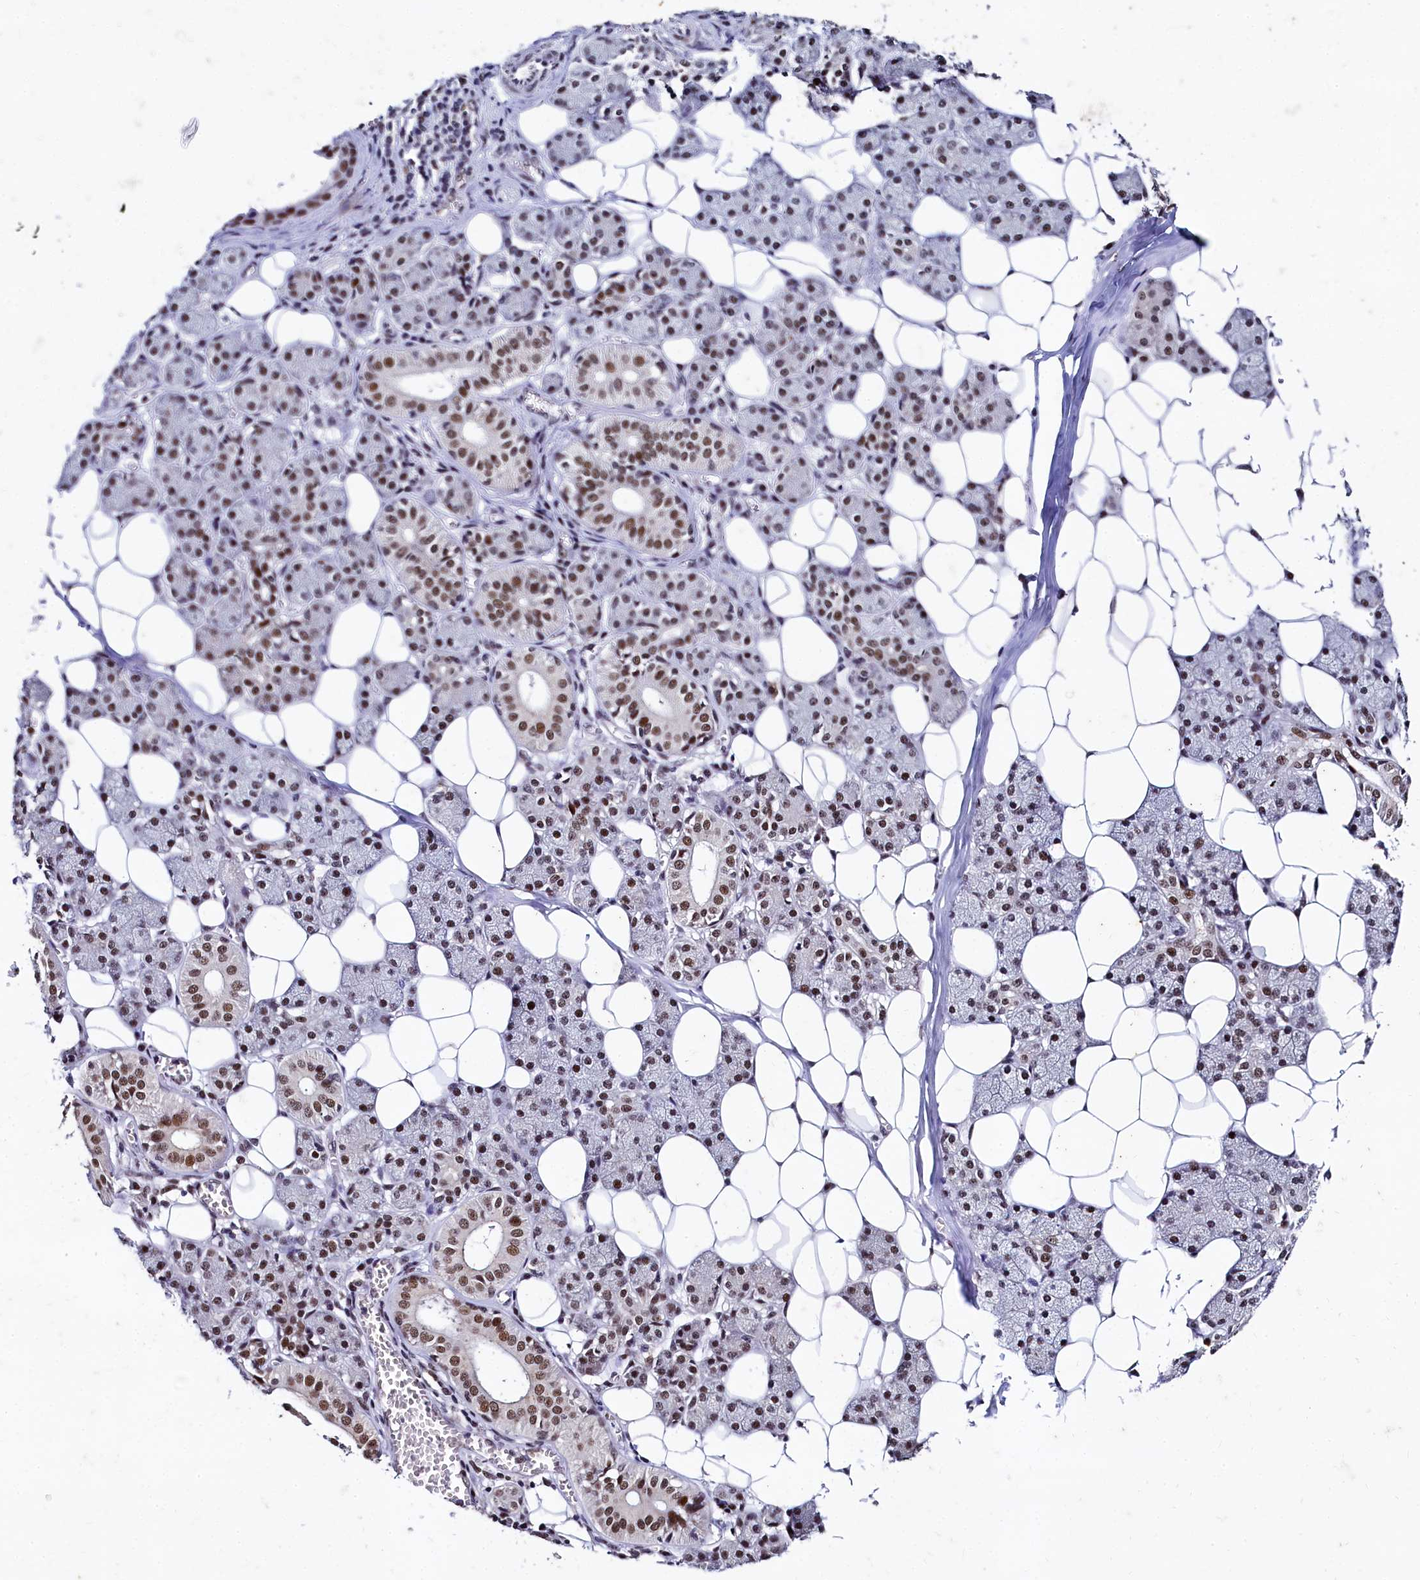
{"staining": {"intensity": "moderate", "quantity": ">75%", "location": "nuclear"}, "tissue": "salivary gland", "cell_type": "Glandular cells", "image_type": "normal", "snomed": [{"axis": "morphology", "description": "Normal tissue, NOS"}, {"axis": "topography", "description": "Salivary gland"}], "caption": "IHC (DAB (3,3'-diaminobenzidine)) staining of normal human salivary gland reveals moderate nuclear protein staining in about >75% of glandular cells.", "gene": "CPSF7", "patient": {"sex": "female", "age": 33}}